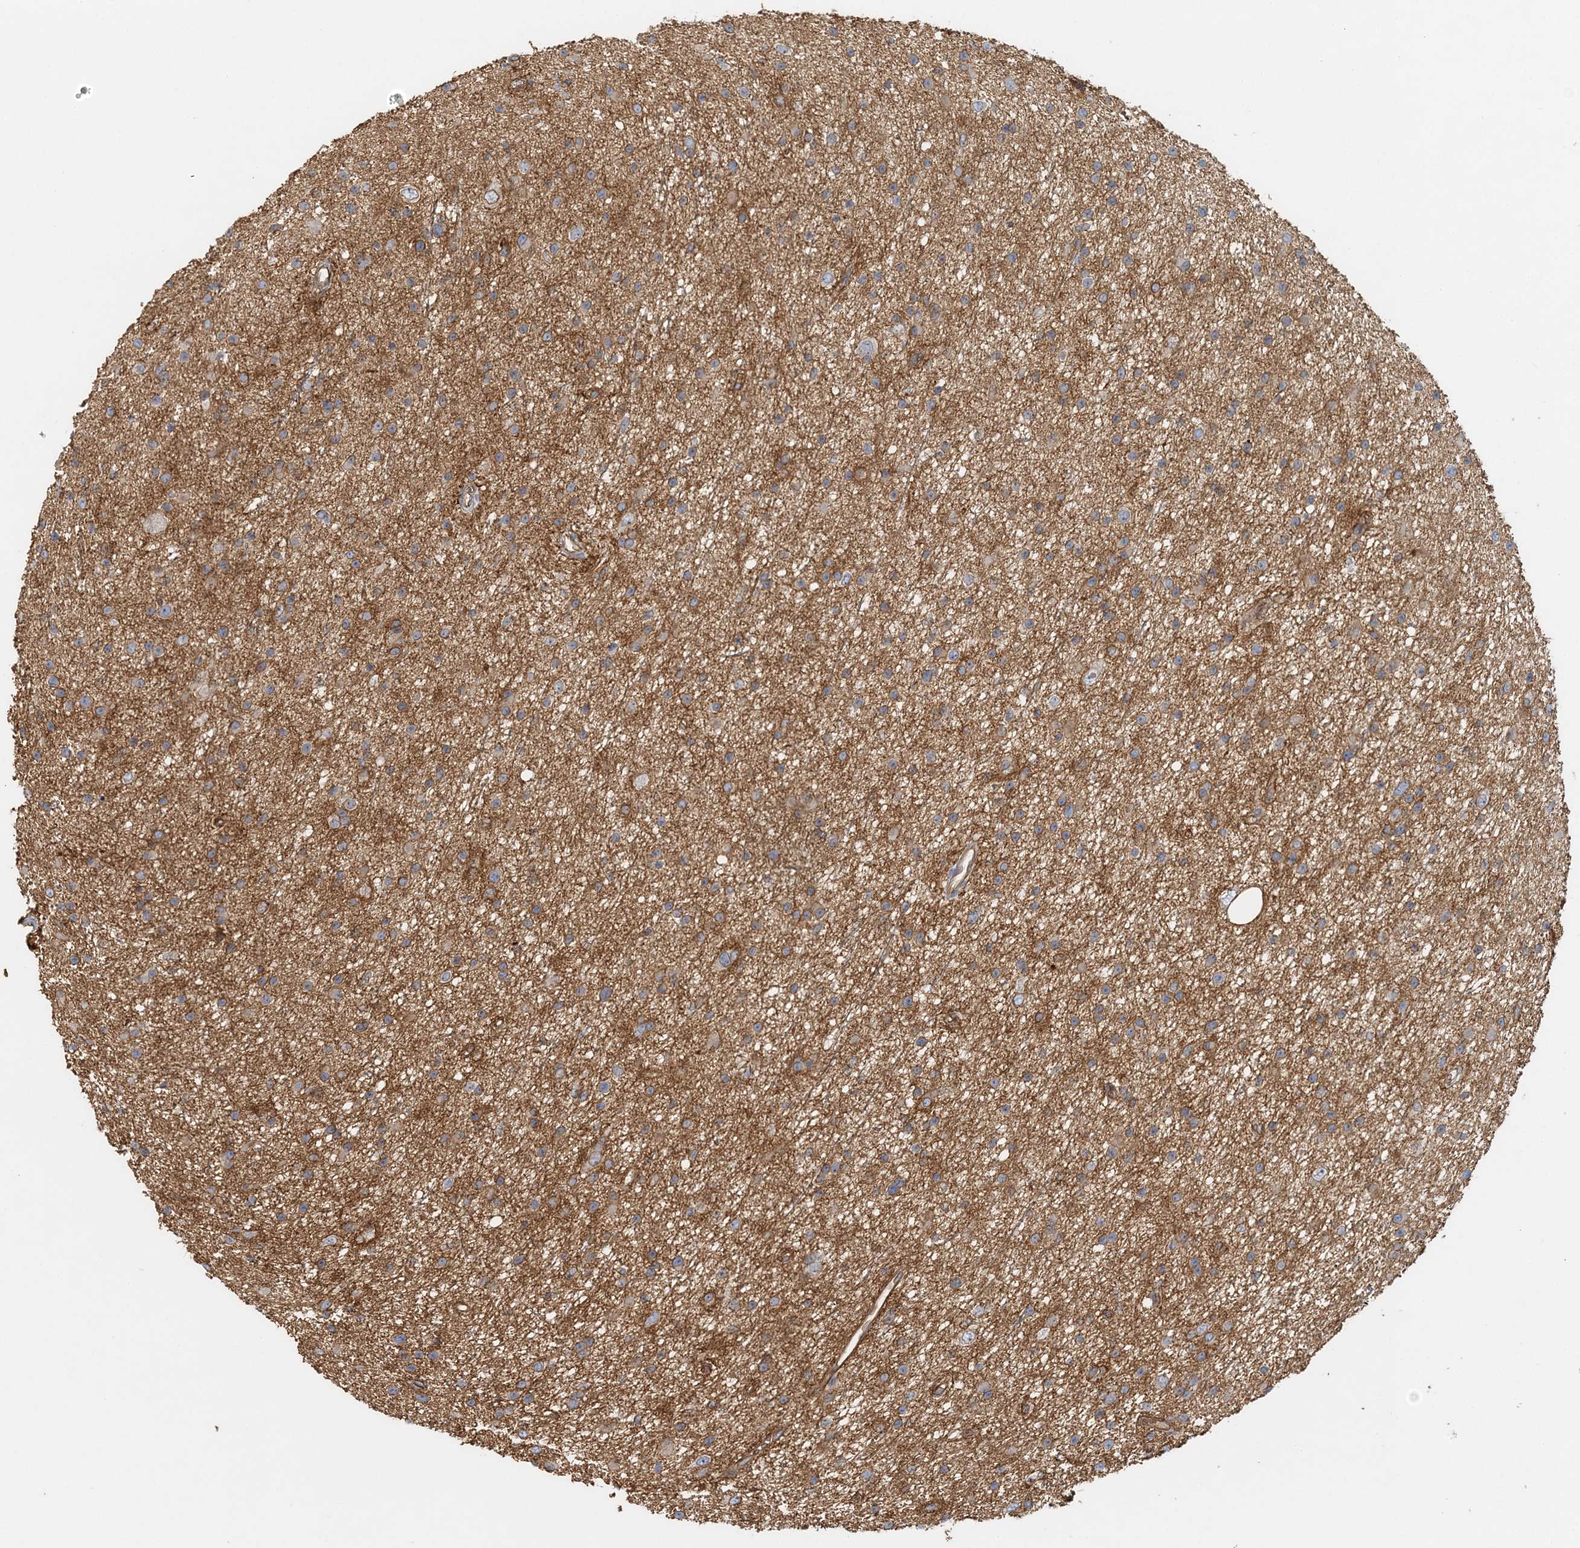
{"staining": {"intensity": "moderate", "quantity": ">75%", "location": "cytoplasmic/membranous"}, "tissue": "glioma", "cell_type": "Tumor cells", "image_type": "cancer", "snomed": [{"axis": "morphology", "description": "Glioma, malignant, Low grade"}, {"axis": "topography", "description": "Cerebral cortex"}], "caption": "Immunohistochemistry (IHC) (DAB) staining of malignant low-grade glioma shows moderate cytoplasmic/membranous protein expression in approximately >75% of tumor cells.", "gene": "DNAH1", "patient": {"sex": "female", "age": 39}}